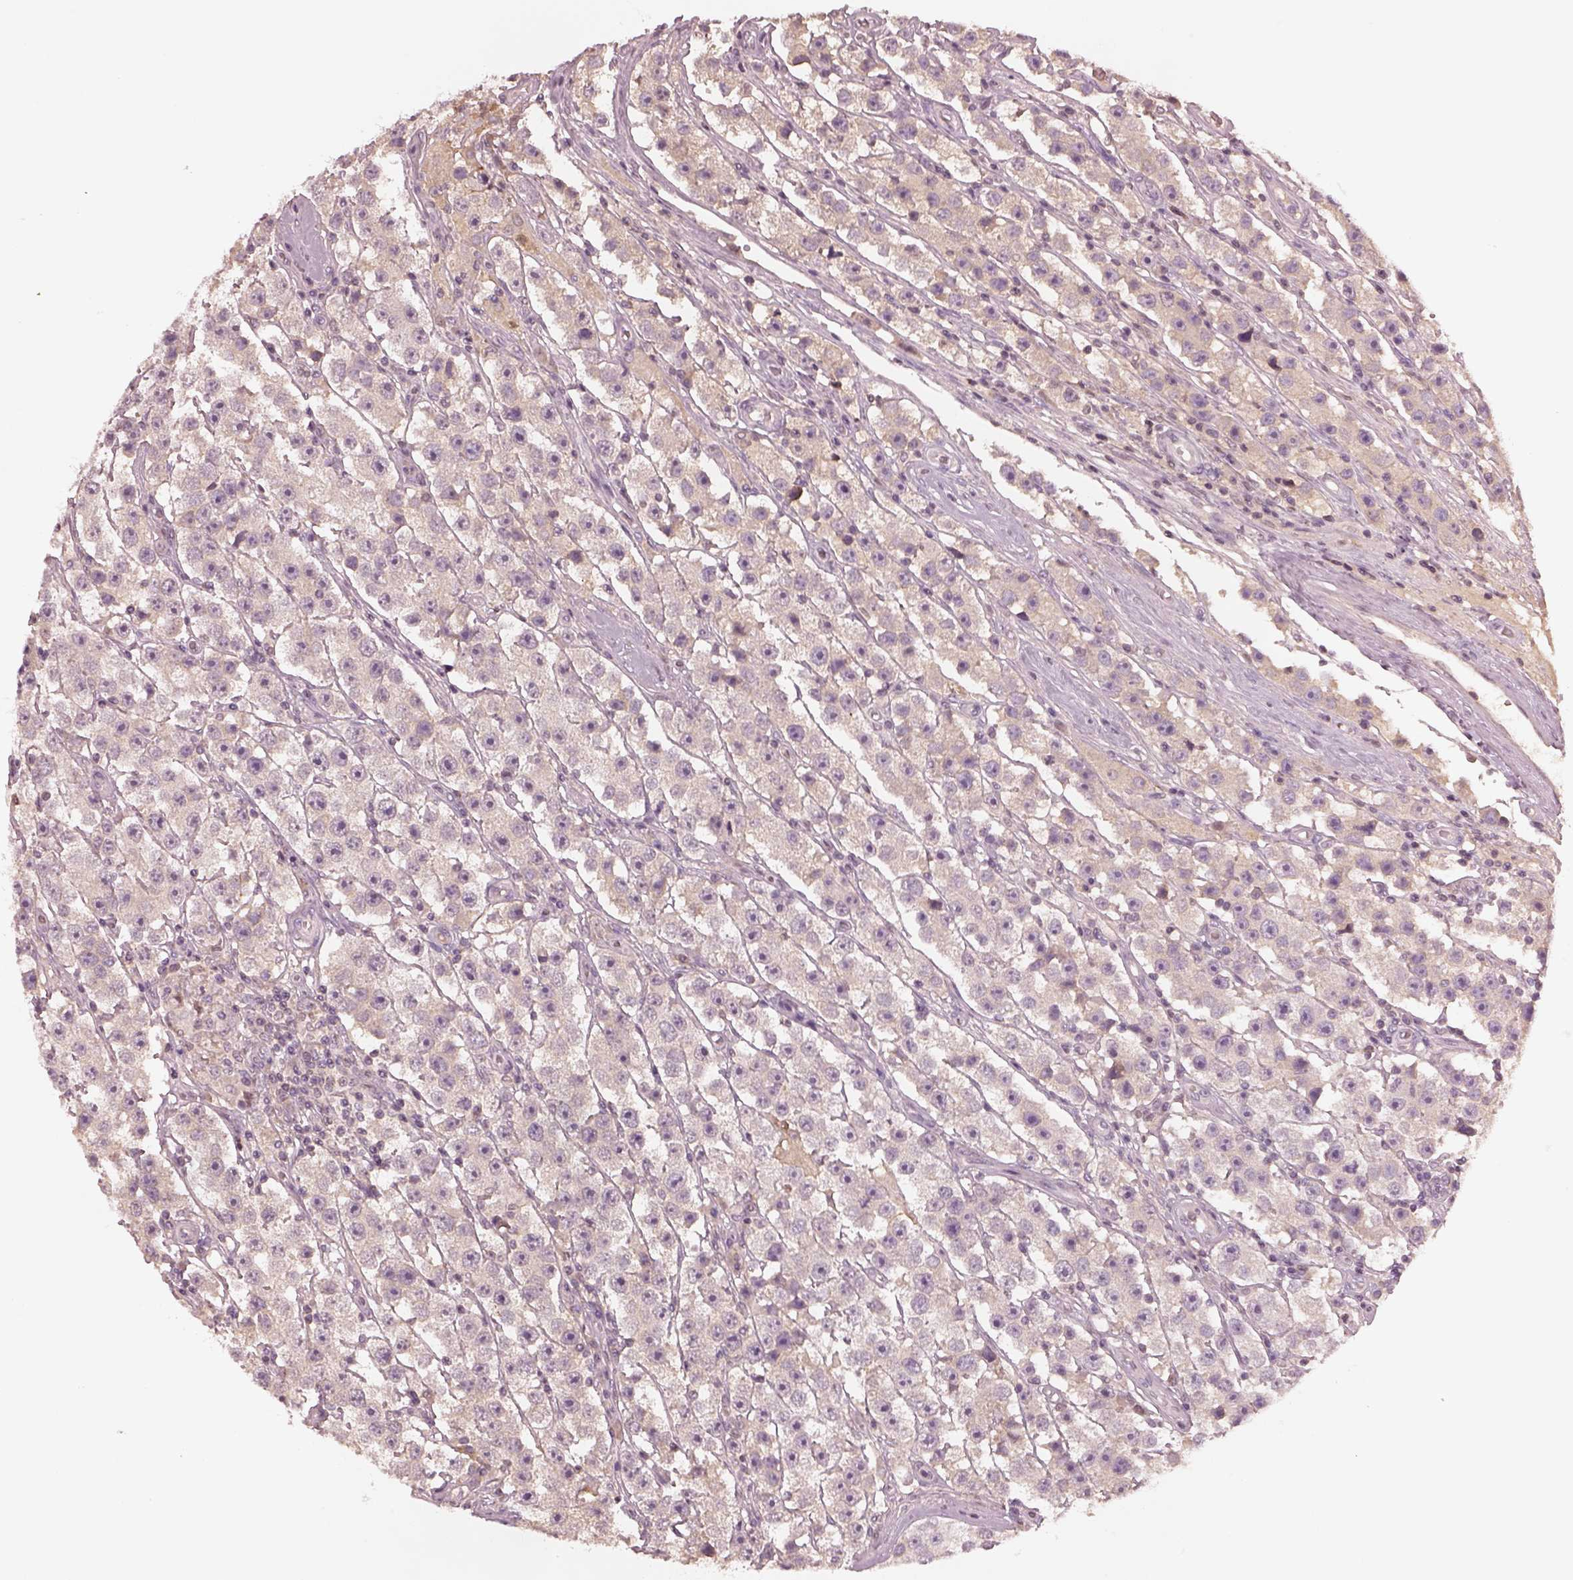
{"staining": {"intensity": "weak", "quantity": ">75%", "location": "cytoplasmic/membranous"}, "tissue": "testis cancer", "cell_type": "Tumor cells", "image_type": "cancer", "snomed": [{"axis": "morphology", "description": "Seminoma, NOS"}, {"axis": "topography", "description": "Testis"}], "caption": "A photomicrograph of human testis cancer stained for a protein exhibits weak cytoplasmic/membranous brown staining in tumor cells. (Stains: DAB (3,3'-diaminobenzidine) in brown, nuclei in blue, Microscopy: brightfield microscopy at high magnification).", "gene": "TLX3", "patient": {"sex": "male", "age": 45}}